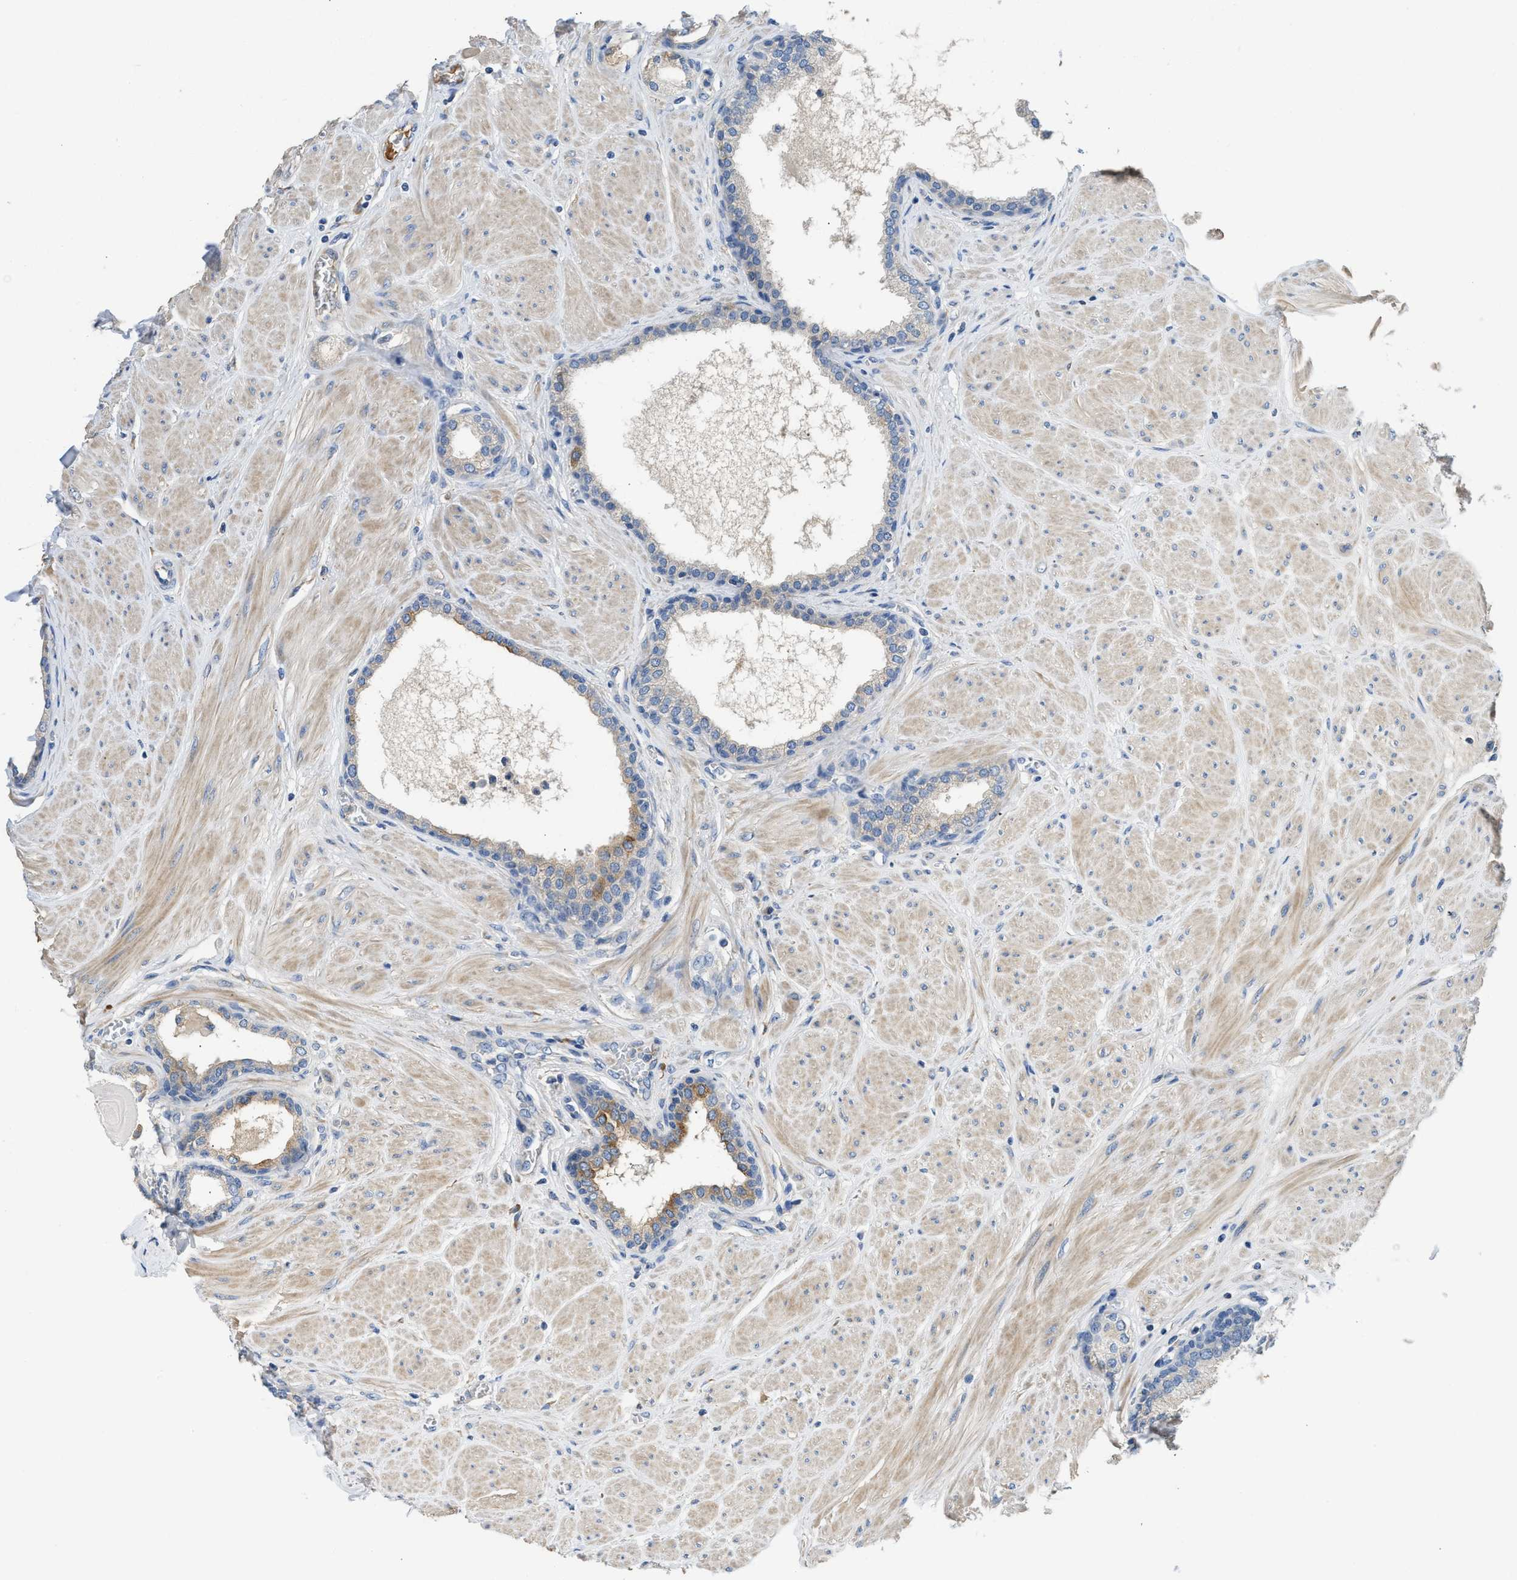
{"staining": {"intensity": "moderate", "quantity": "<25%", "location": "cytoplasmic/membranous"}, "tissue": "prostate", "cell_type": "Glandular cells", "image_type": "normal", "snomed": [{"axis": "morphology", "description": "Normal tissue, NOS"}, {"axis": "topography", "description": "Prostate"}], "caption": "Glandular cells show low levels of moderate cytoplasmic/membranous staining in about <25% of cells in normal human prostate.", "gene": "C1S", "patient": {"sex": "male", "age": 51}}